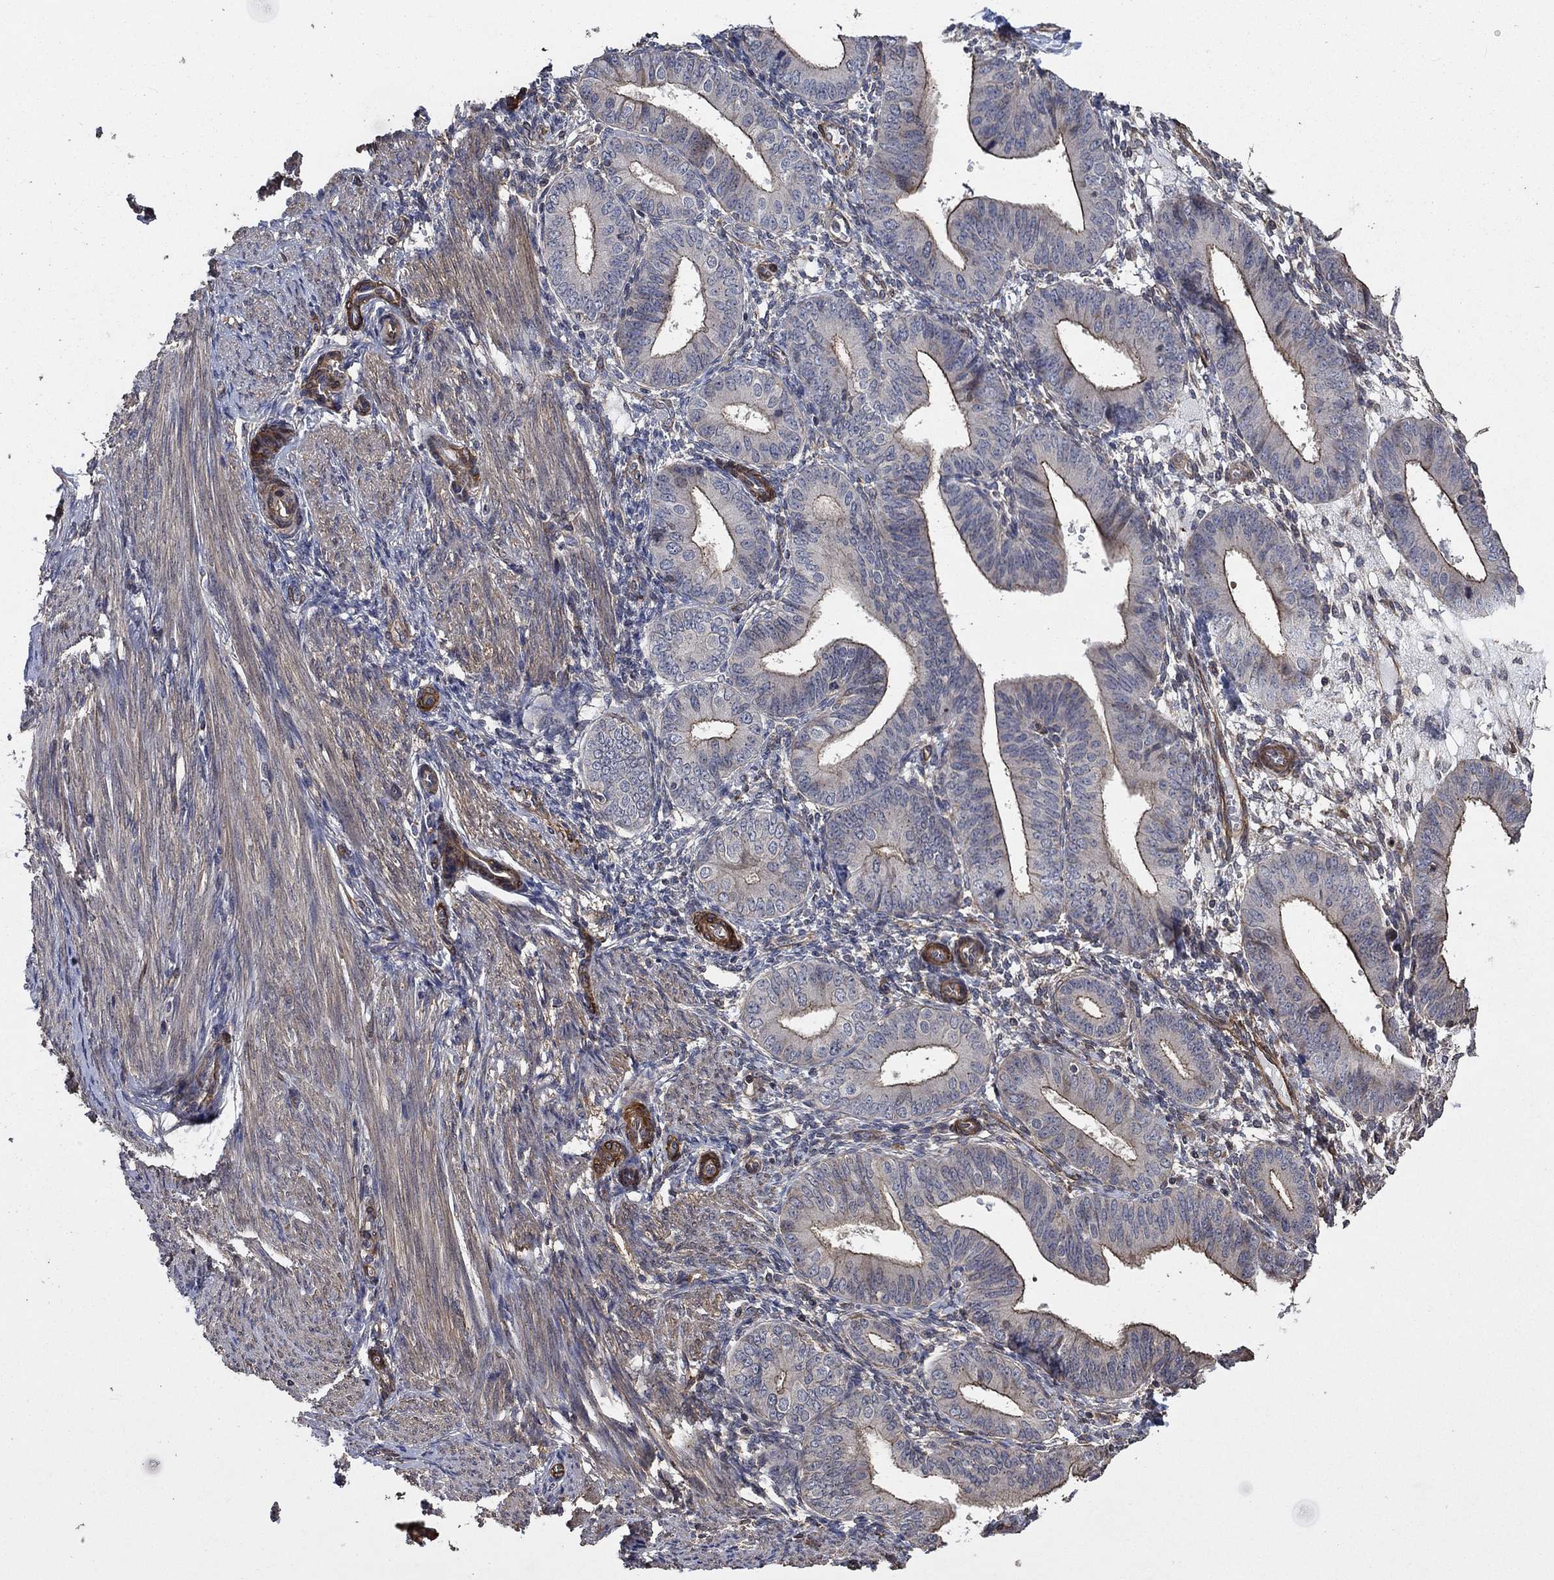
{"staining": {"intensity": "negative", "quantity": "none", "location": "none"}, "tissue": "endometrium", "cell_type": "Cells in endometrial stroma", "image_type": "normal", "snomed": [{"axis": "morphology", "description": "Normal tissue, NOS"}, {"axis": "topography", "description": "Endometrium"}], "caption": "Histopathology image shows no protein staining in cells in endometrial stroma of unremarkable endometrium.", "gene": "PDE3A", "patient": {"sex": "female", "age": 39}}